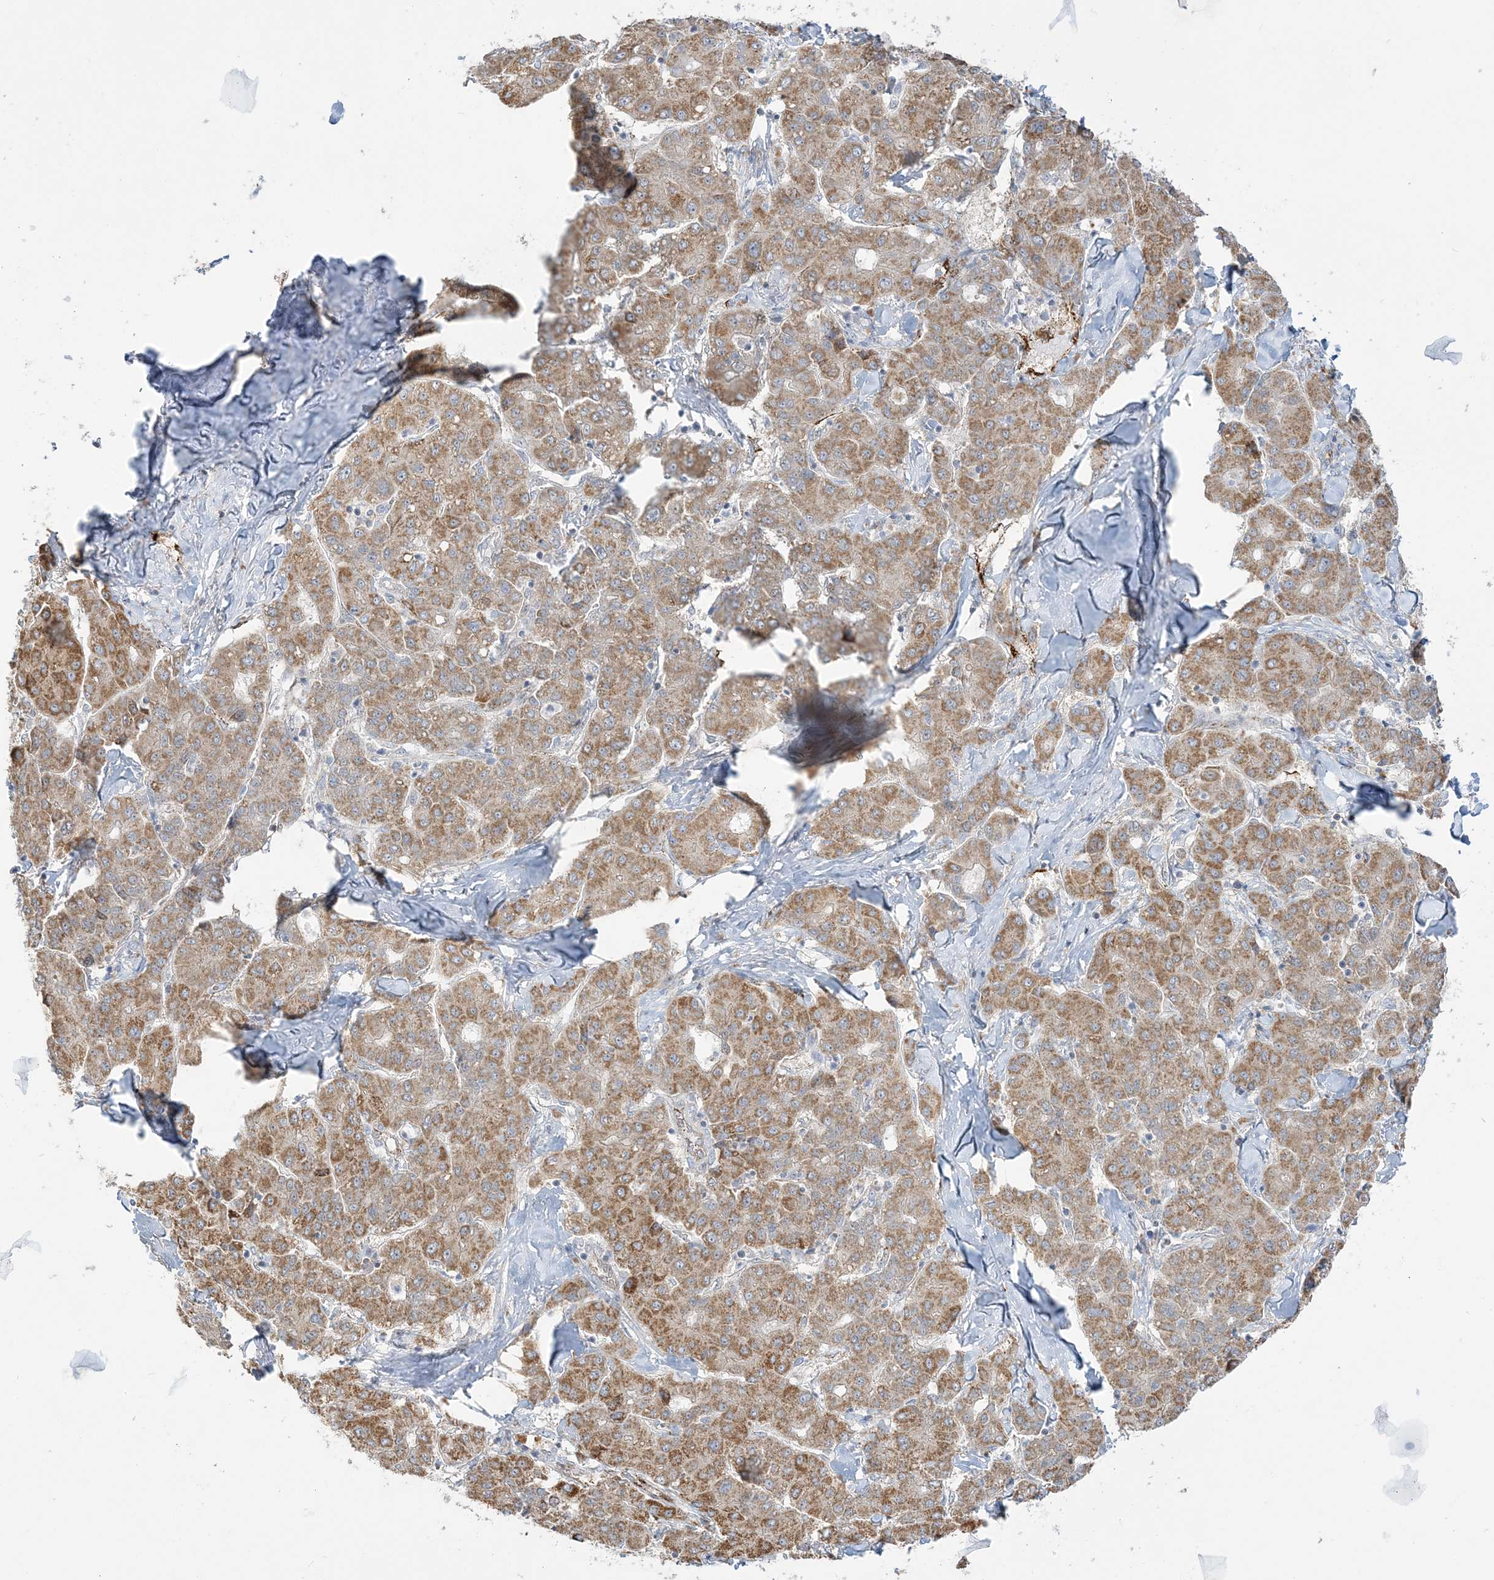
{"staining": {"intensity": "moderate", "quantity": ">75%", "location": "cytoplasmic/membranous"}, "tissue": "liver cancer", "cell_type": "Tumor cells", "image_type": "cancer", "snomed": [{"axis": "morphology", "description": "Carcinoma, Hepatocellular, NOS"}, {"axis": "topography", "description": "Liver"}], "caption": "IHC micrograph of human liver hepatocellular carcinoma stained for a protein (brown), which exhibits medium levels of moderate cytoplasmic/membranous positivity in about >75% of tumor cells.", "gene": "INPP1", "patient": {"sex": "male", "age": 65}}